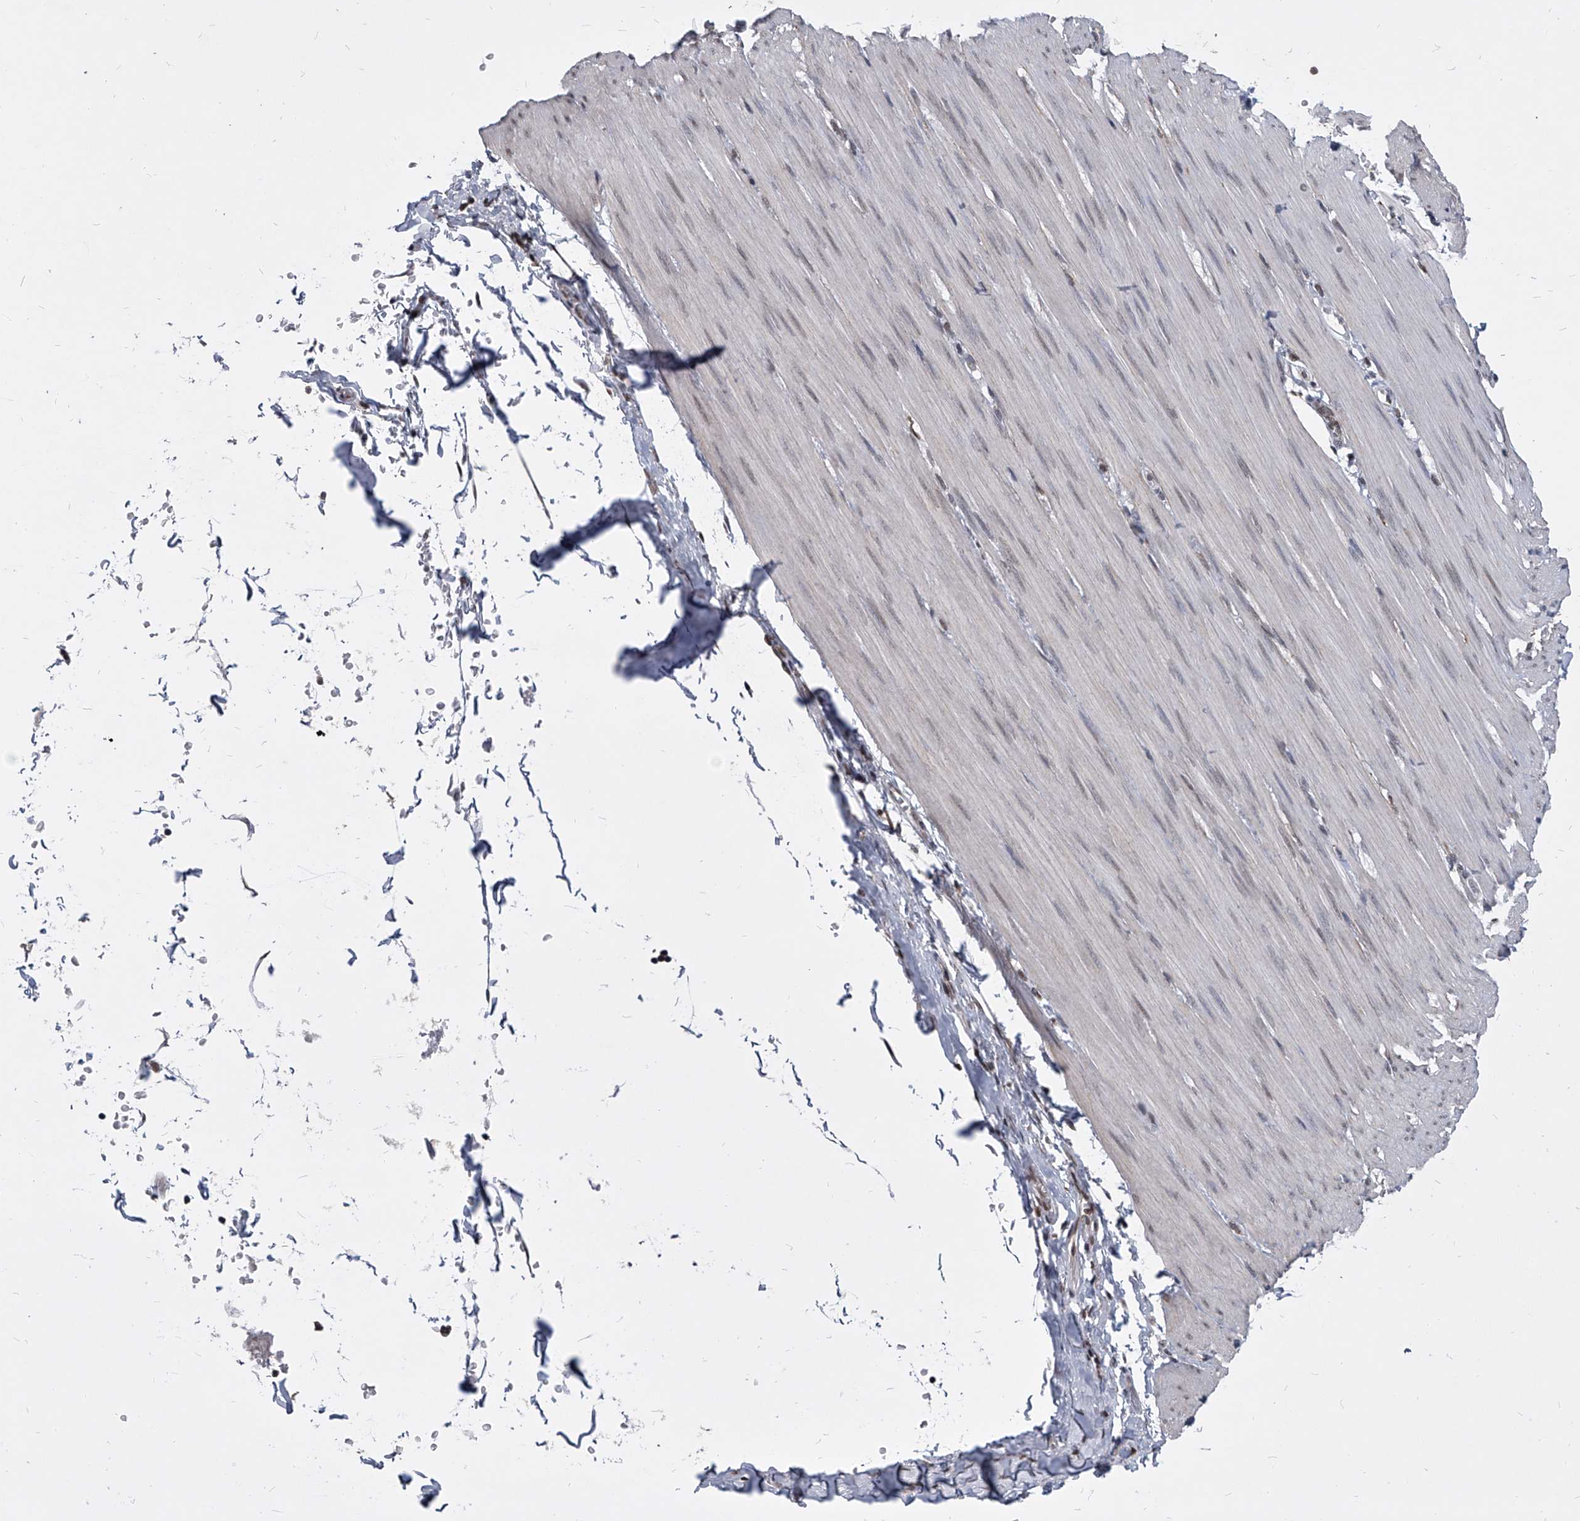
{"staining": {"intensity": "negative", "quantity": "none", "location": "none"}, "tissue": "smooth muscle", "cell_type": "Smooth muscle cells", "image_type": "normal", "snomed": [{"axis": "morphology", "description": "Normal tissue, NOS"}, {"axis": "morphology", "description": "Adenocarcinoma, NOS"}, {"axis": "topography", "description": "Colon"}, {"axis": "topography", "description": "Peripheral nerve tissue"}], "caption": "Smooth muscle stained for a protein using immunohistochemistry (IHC) reveals no expression smooth muscle cells.", "gene": "PPIL4", "patient": {"sex": "male", "age": 14}}